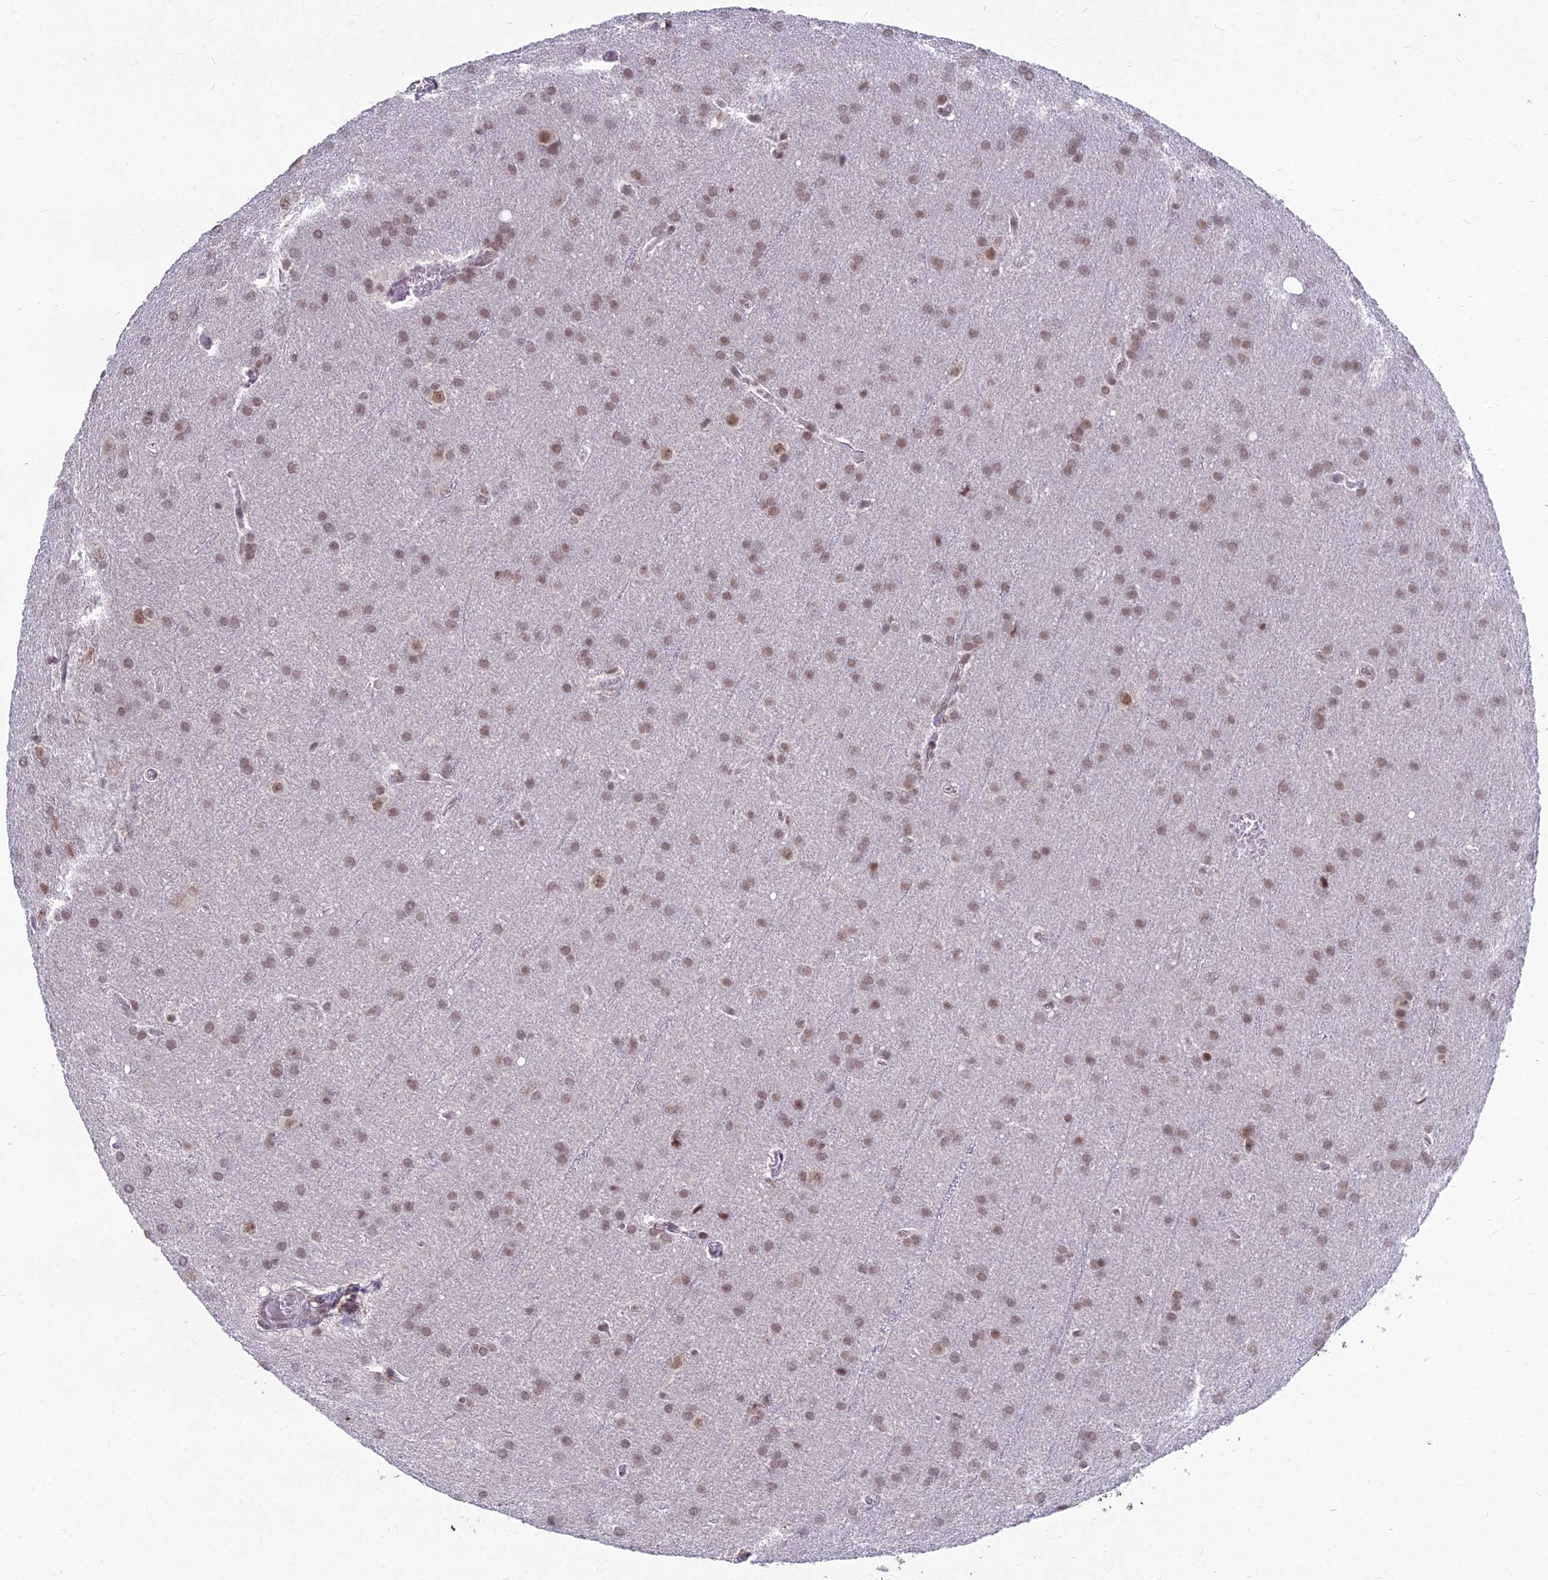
{"staining": {"intensity": "moderate", "quantity": ">75%", "location": "nuclear"}, "tissue": "glioma", "cell_type": "Tumor cells", "image_type": "cancer", "snomed": [{"axis": "morphology", "description": "Glioma, malignant, Low grade"}, {"axis": "topography", "description": "Brain"}], "caption": "A brown stain highlights moderate nuclear positivity of a protein in human malignant low-grade glioma tumor cells. The protein of interest is shown in brown color, while the nuclei are stained blue.", "gene": "KAT7", "patient": {"sex": "female", "age": 32}}